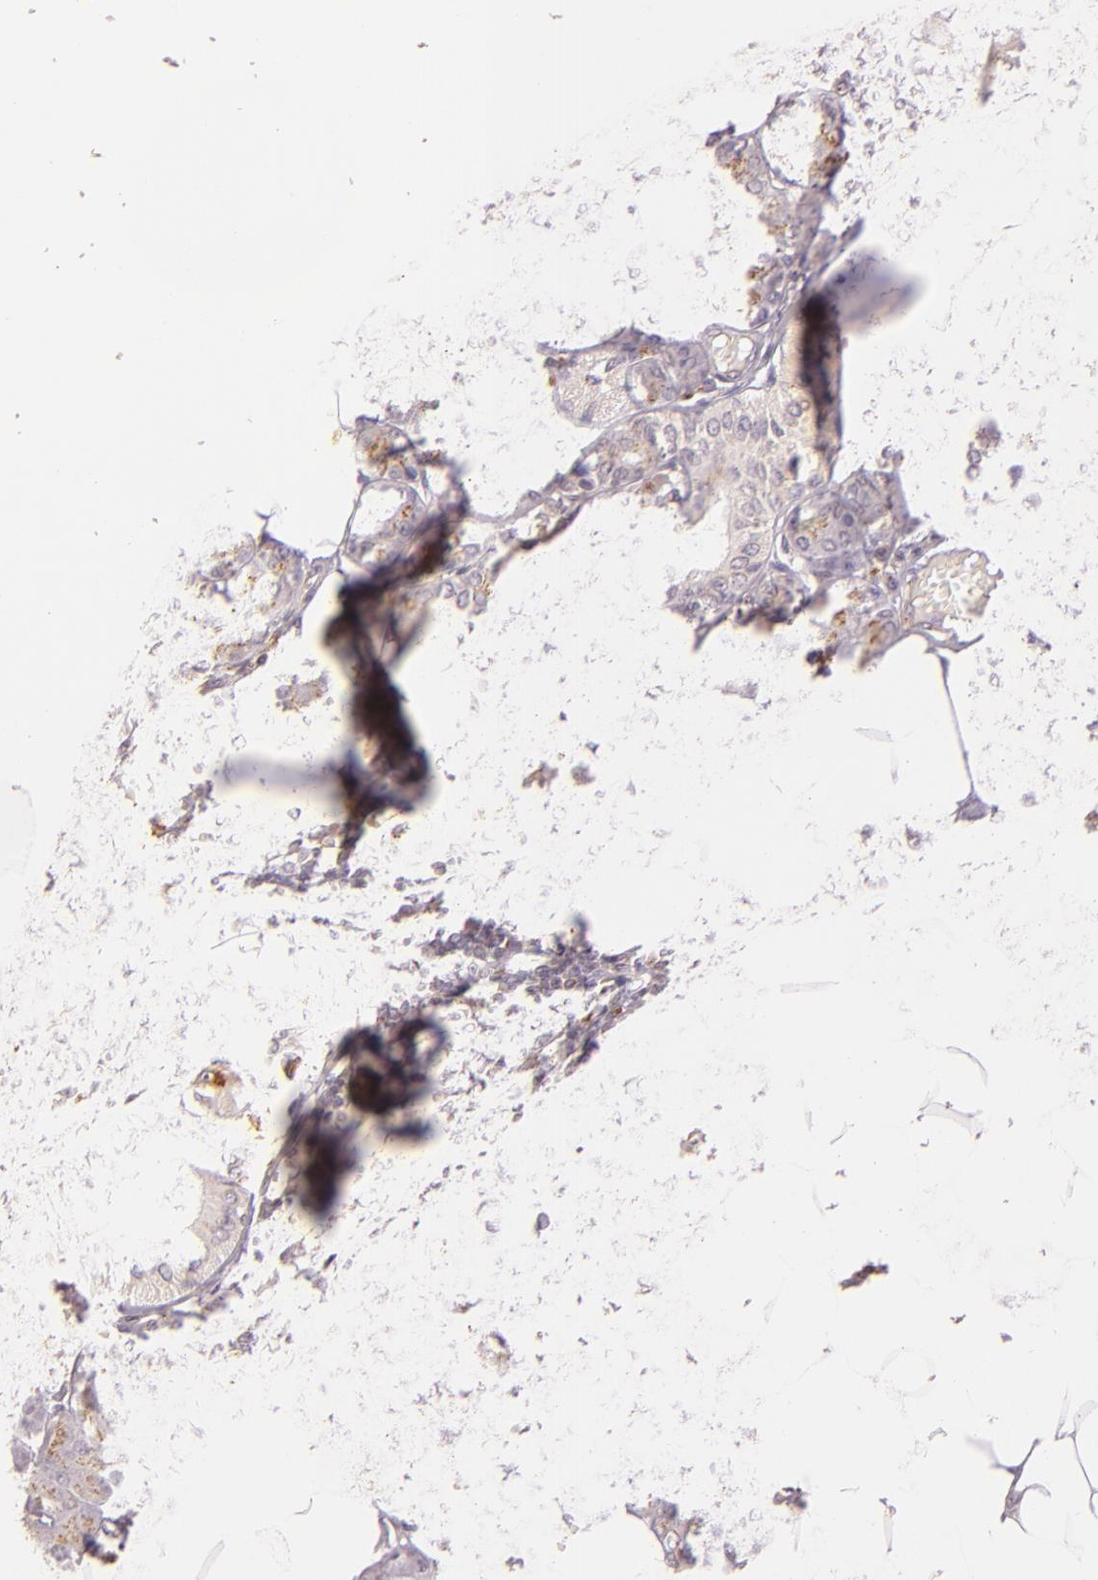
{"staining": {"intensity": "moderate", "quantity": ">75%", "location": "cytoplasmic/membranous"}, "tissue": "salivary gland", "cell_type": "Glandular cells", "image_type": "normal", "snomed": [{"axis": "morphology", "description": "Normal tissue, NOS"}, {"axis": "morphology", "description": "Adenoma, NOS"}, {"axis": "topography", "description": "Salivary gland"}], "caption": "A brown stain highlights moderate cytoplasmic/membranous staining of a protein in glandular cells of unremarkable salivary gland.", "gene": "LGMN", "patient": {"sex": "female", "age": 32}}